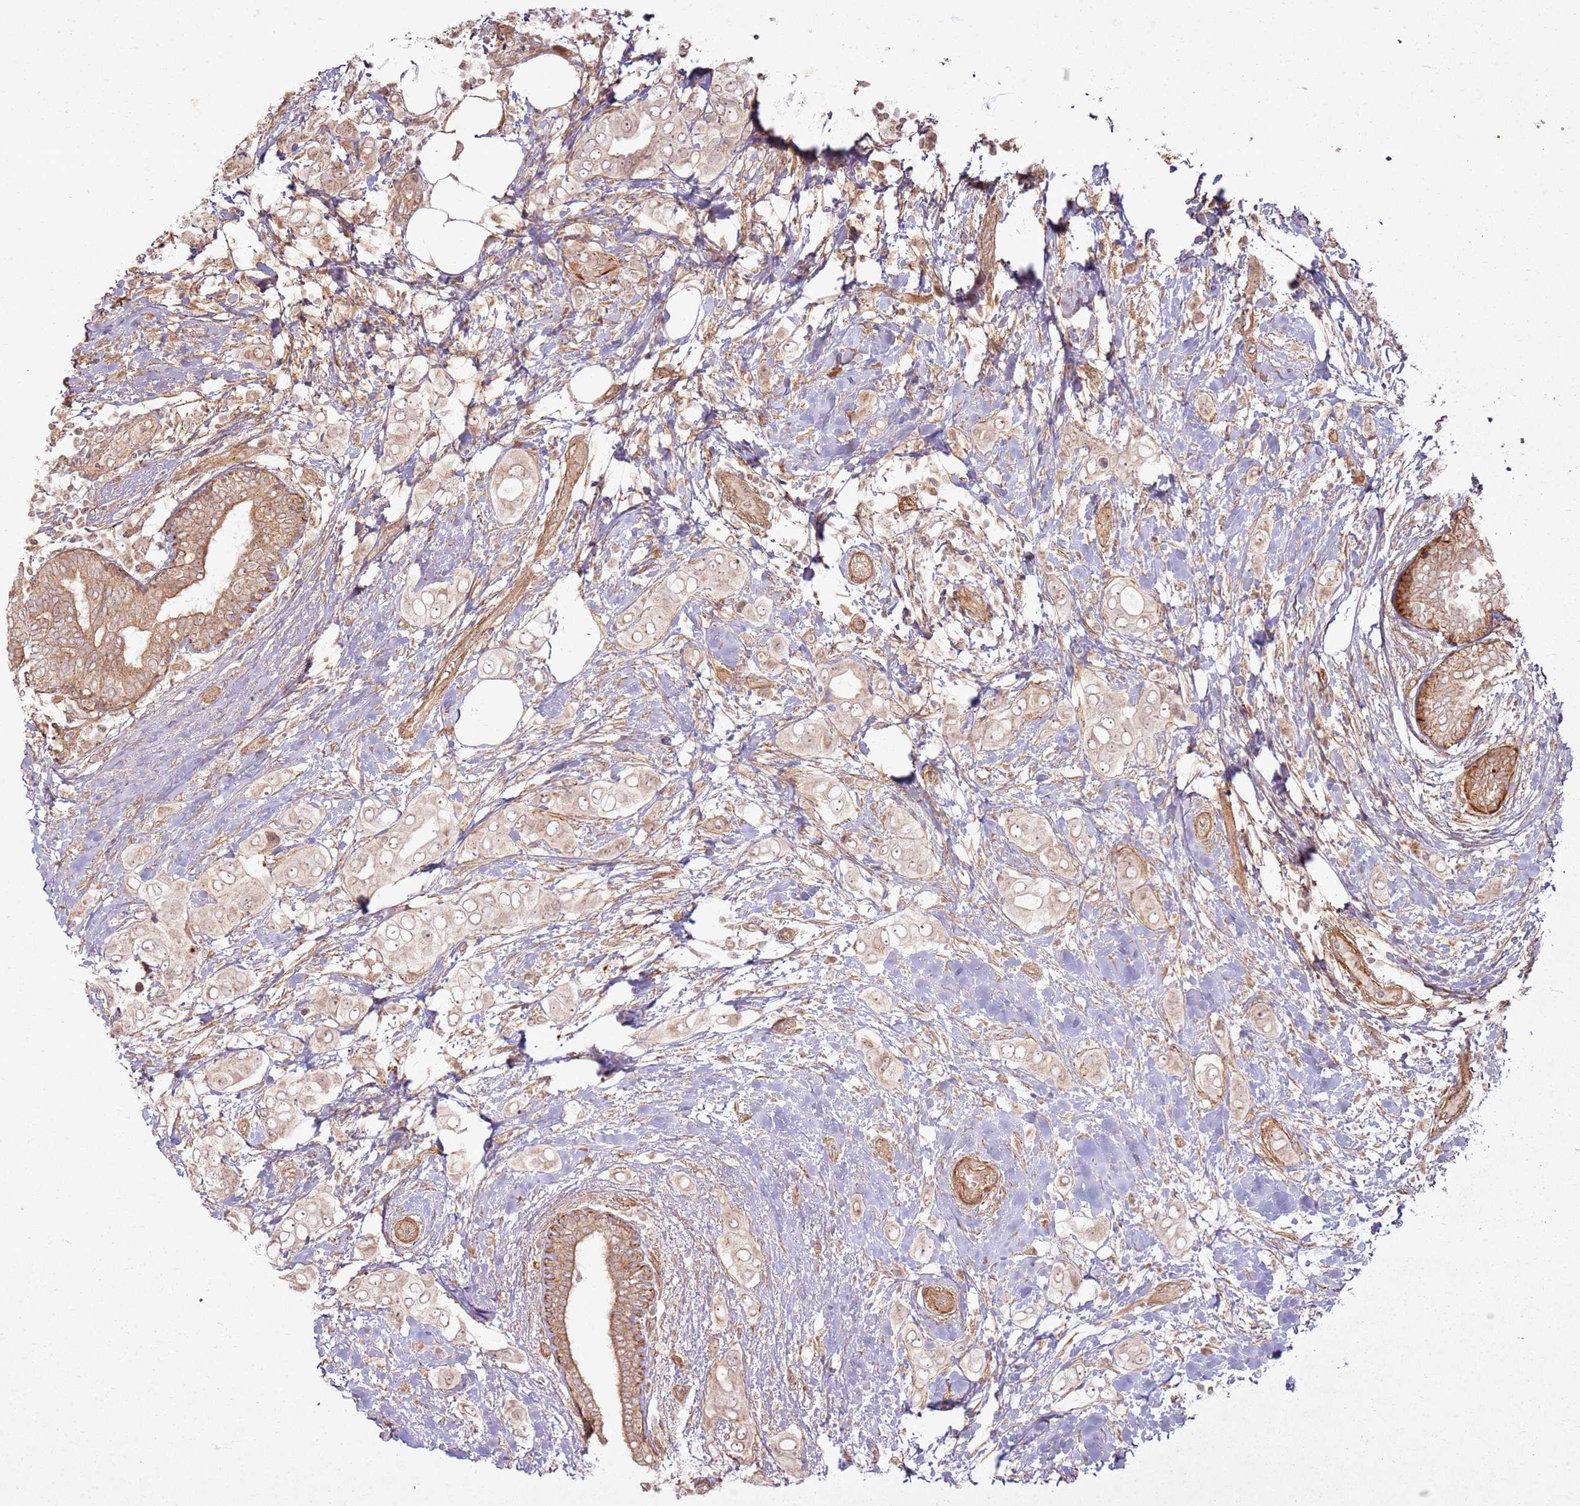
{"staining": {"intensity": "moderate", "quantity": ">75%", "location": "cytoplasmic/membranous,nuclear"}, "tissue": "breast cancer", "cell_type": "Tumor cells", "image_type": "cancer", "snomed": [{"axis": "morphology", "description": "Lobular carcinoma"}, {"axis": "topography", "description": "Breast"}], "caption": "Immunohistochemistry (IHC) of breast cancer (lobular carcinoma) reveals medium levels of moderate cytoplasmic/membranous and nuclear positivity in about >75% of tumor cells.", "gene": "ZNF623", "patient": {"sex": "female", "age": 51}}